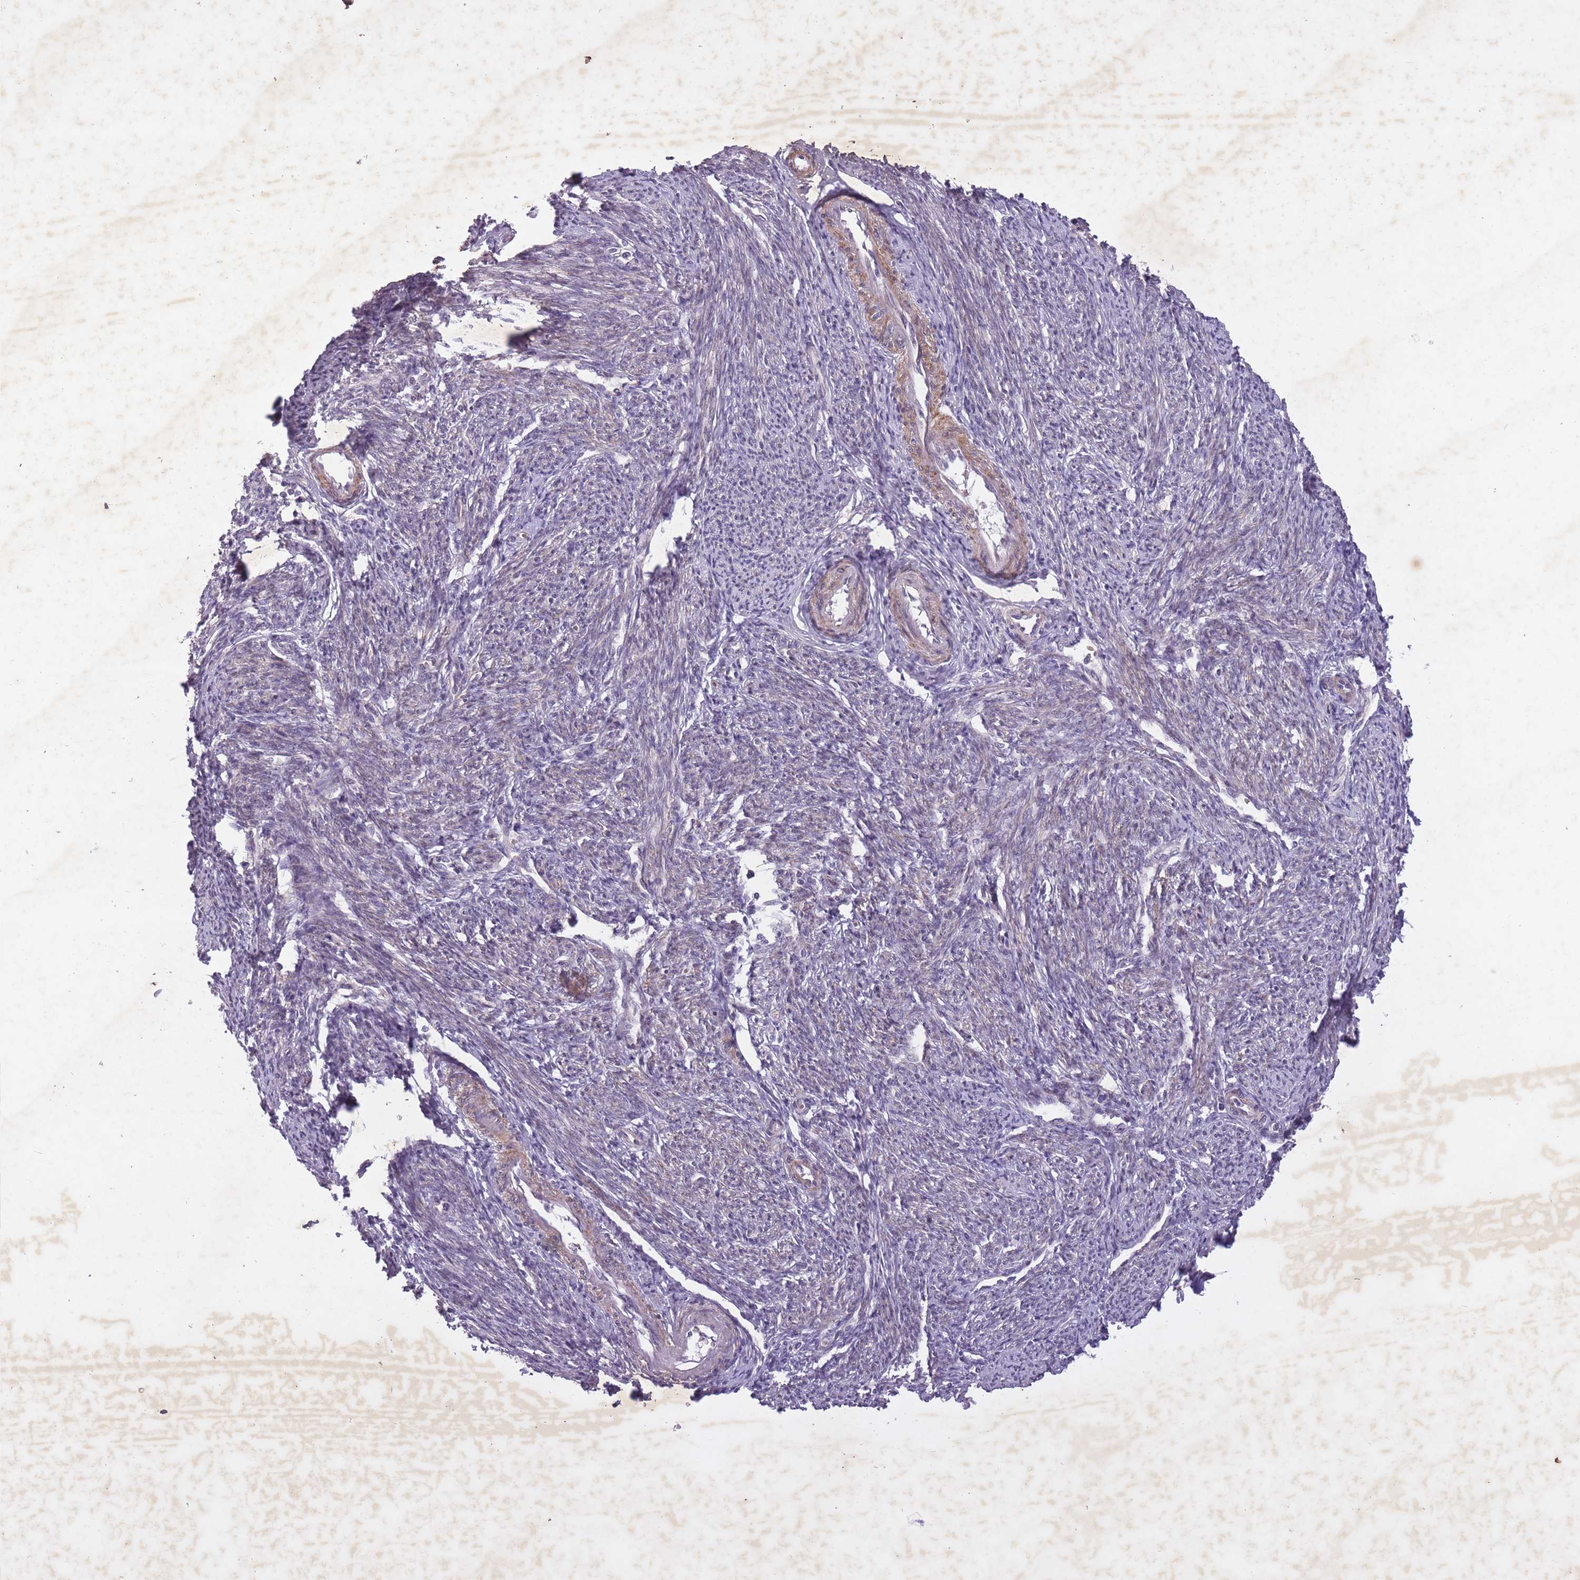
{"staining": {"intensity": "moderate", "quantity": "25%-75%", "location": "cytoplasmic/membranous"}, "tissue": "smooth muscle", "cell_type": "Smooth muscle cells", "image_type": "normal", "snomed": [{"axis": "morphology", "description": "Normal tissue, NOS"}, {"axis": "topography", "description": "Smooth muscle"}, {"axis": "topography", "description": "Fallopian tube"}], "caption": "Smooth muscle stained with a brown dye demonstrates moderate cytoplasmic/membranous positive positivity in approximately 25%-75% of smooth muscle cells.", "gene": "CBX6", "patient": {"sex": "female", "age": 59}}